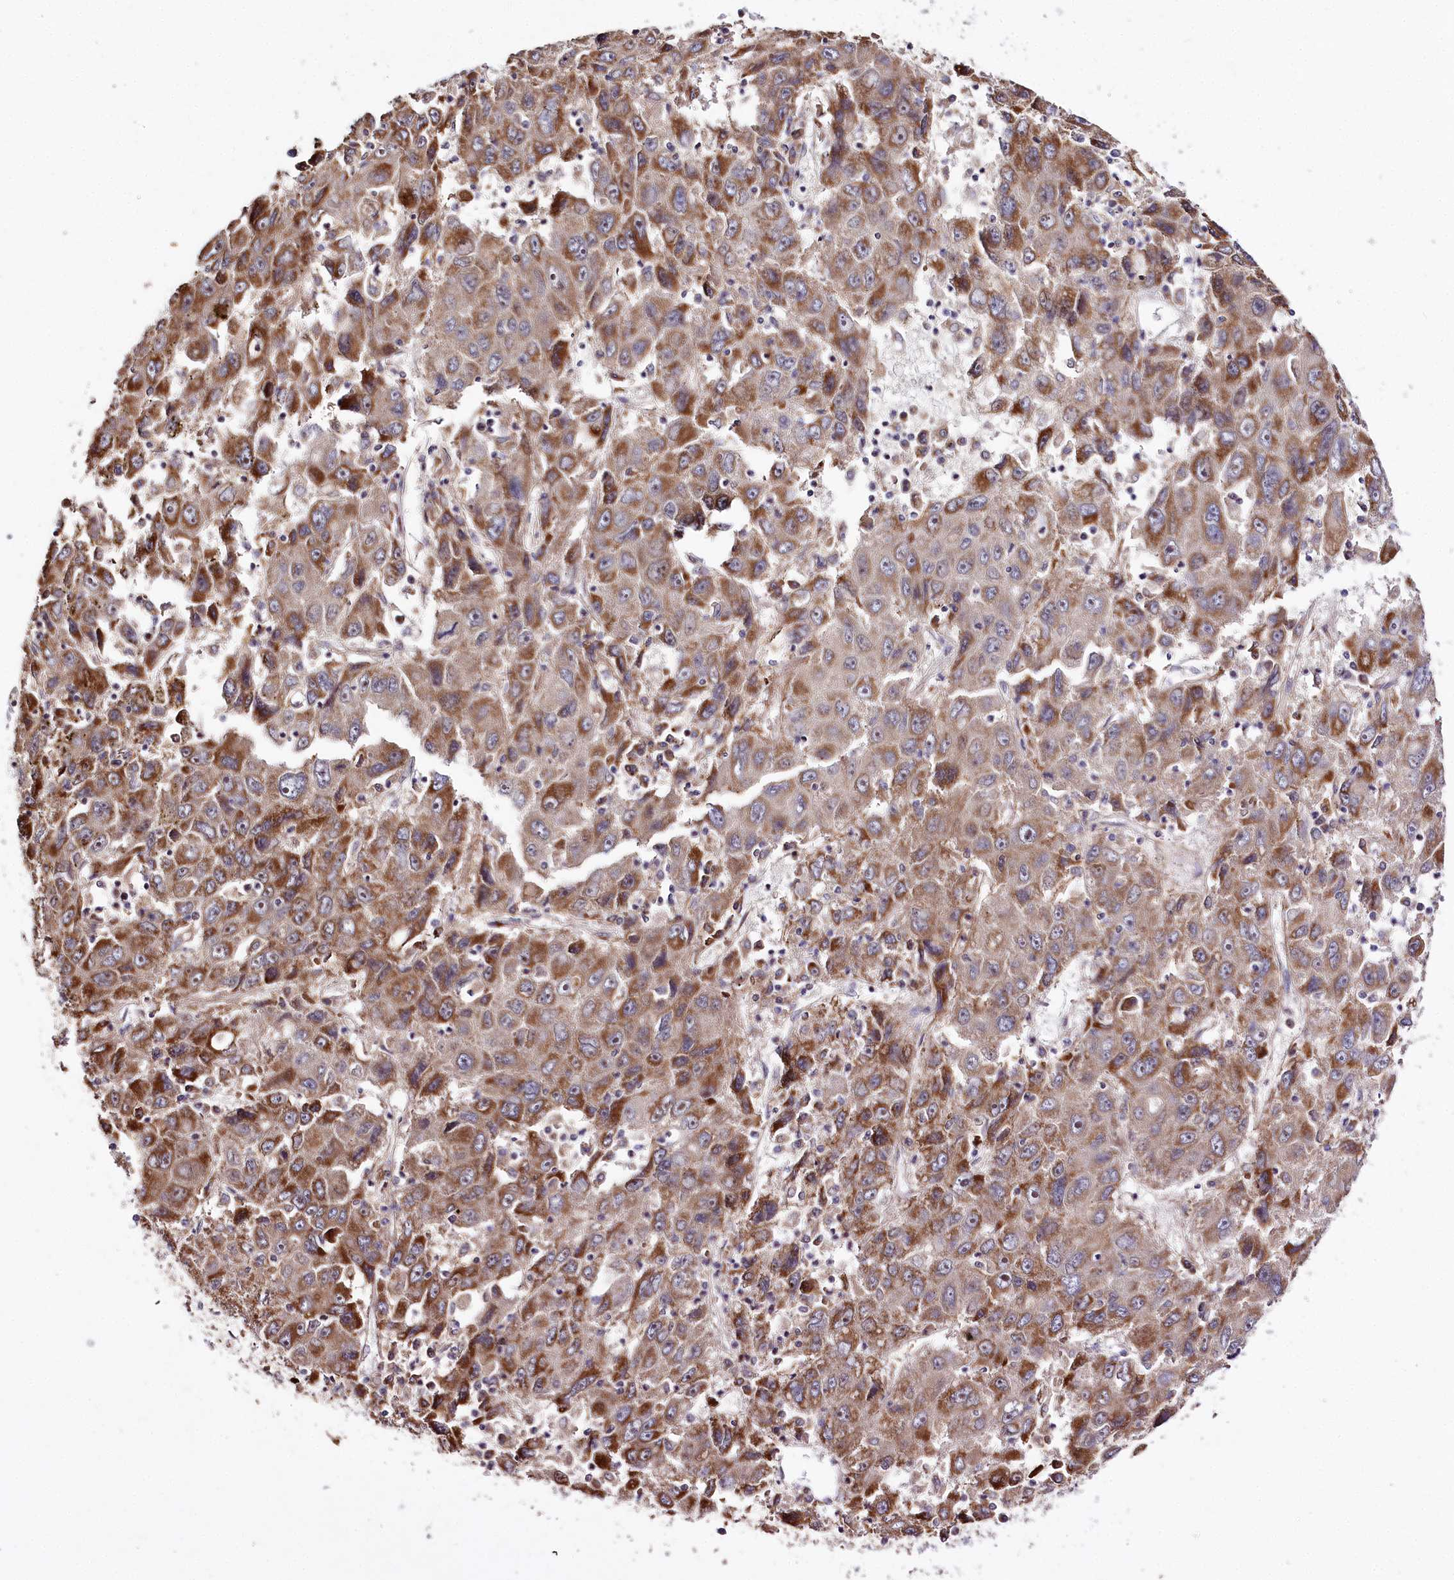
{"staining": {"intensity": "moderate", "quantity": ">75%", "location": "cytoplasmic/membranous"}, "tissue": "liver cancer", "cell_type": "Tumor cells", "image_type": "cancer", "snomed": [{"axis": "morphology", "description": "Carcinoma, Hepatocellular, NOS"}, {"axis": "topography", "description": "Liver"}], "caption": "The immunohistochemical stain highlights moderate cytoplasmic/membranous expression in tumor cells of liver cancer tissue.", "gene": "DMP1", "patient": {"sex": "male", "age": 49}}